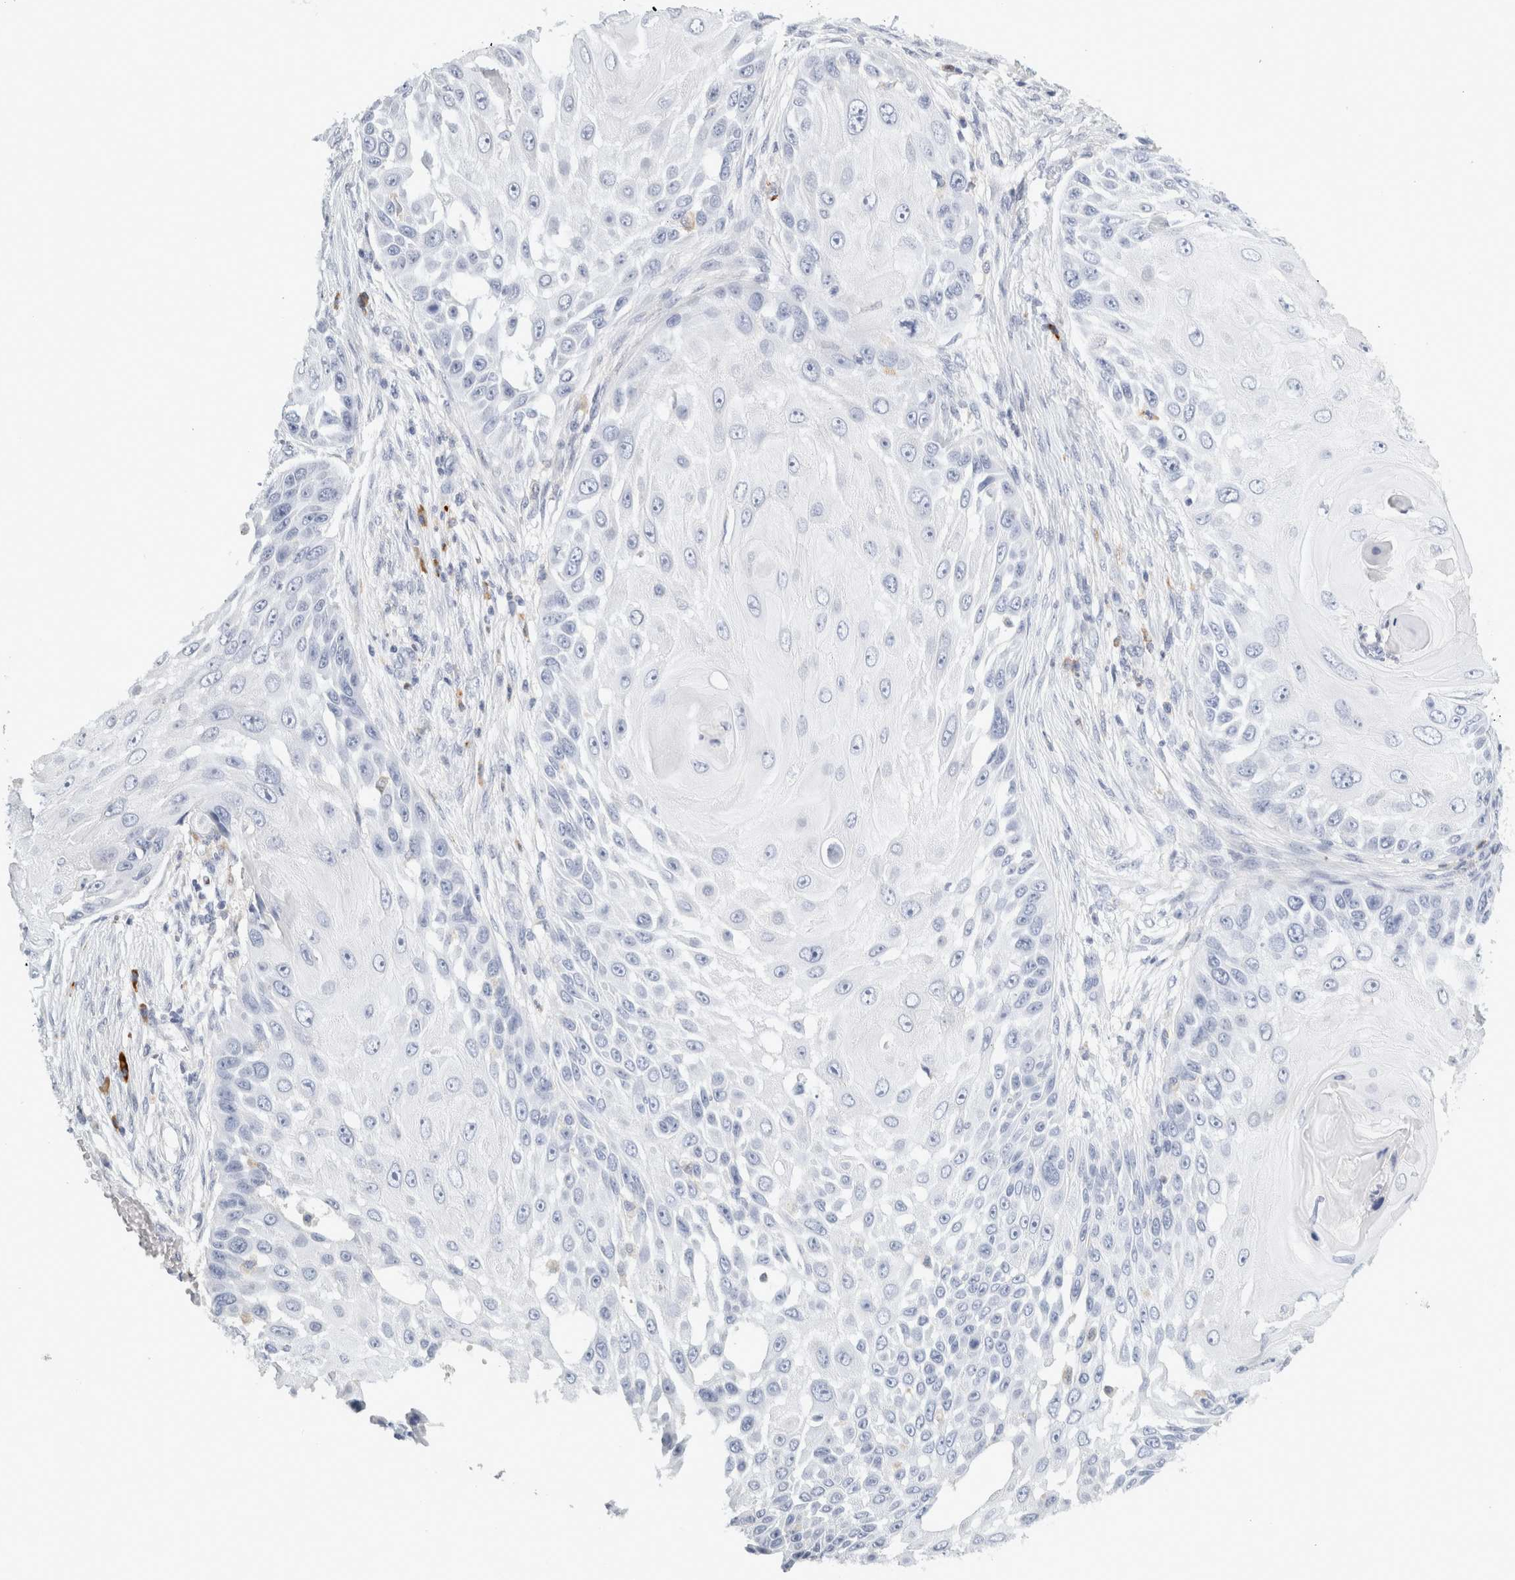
{"staining": {"intensity": "negative", "quantity": "none", "location": "none"}, "tissue": "skin cancer", "cell_type": "Tumor cells", "image_type": "cancer", "snomed": [{"axis": "morphology", "description": "Squamous cell carcinoma, NOS"}, {"axis": "topography", "description": "Skin"}], "caption": "Immunohistochemistry (IHC) of skin cancer (squamous cell carcinoma) demonstrates no positivity in tumor cells.", "gene": "FGL2", "patient": {"sex": "female", "age": 44}}